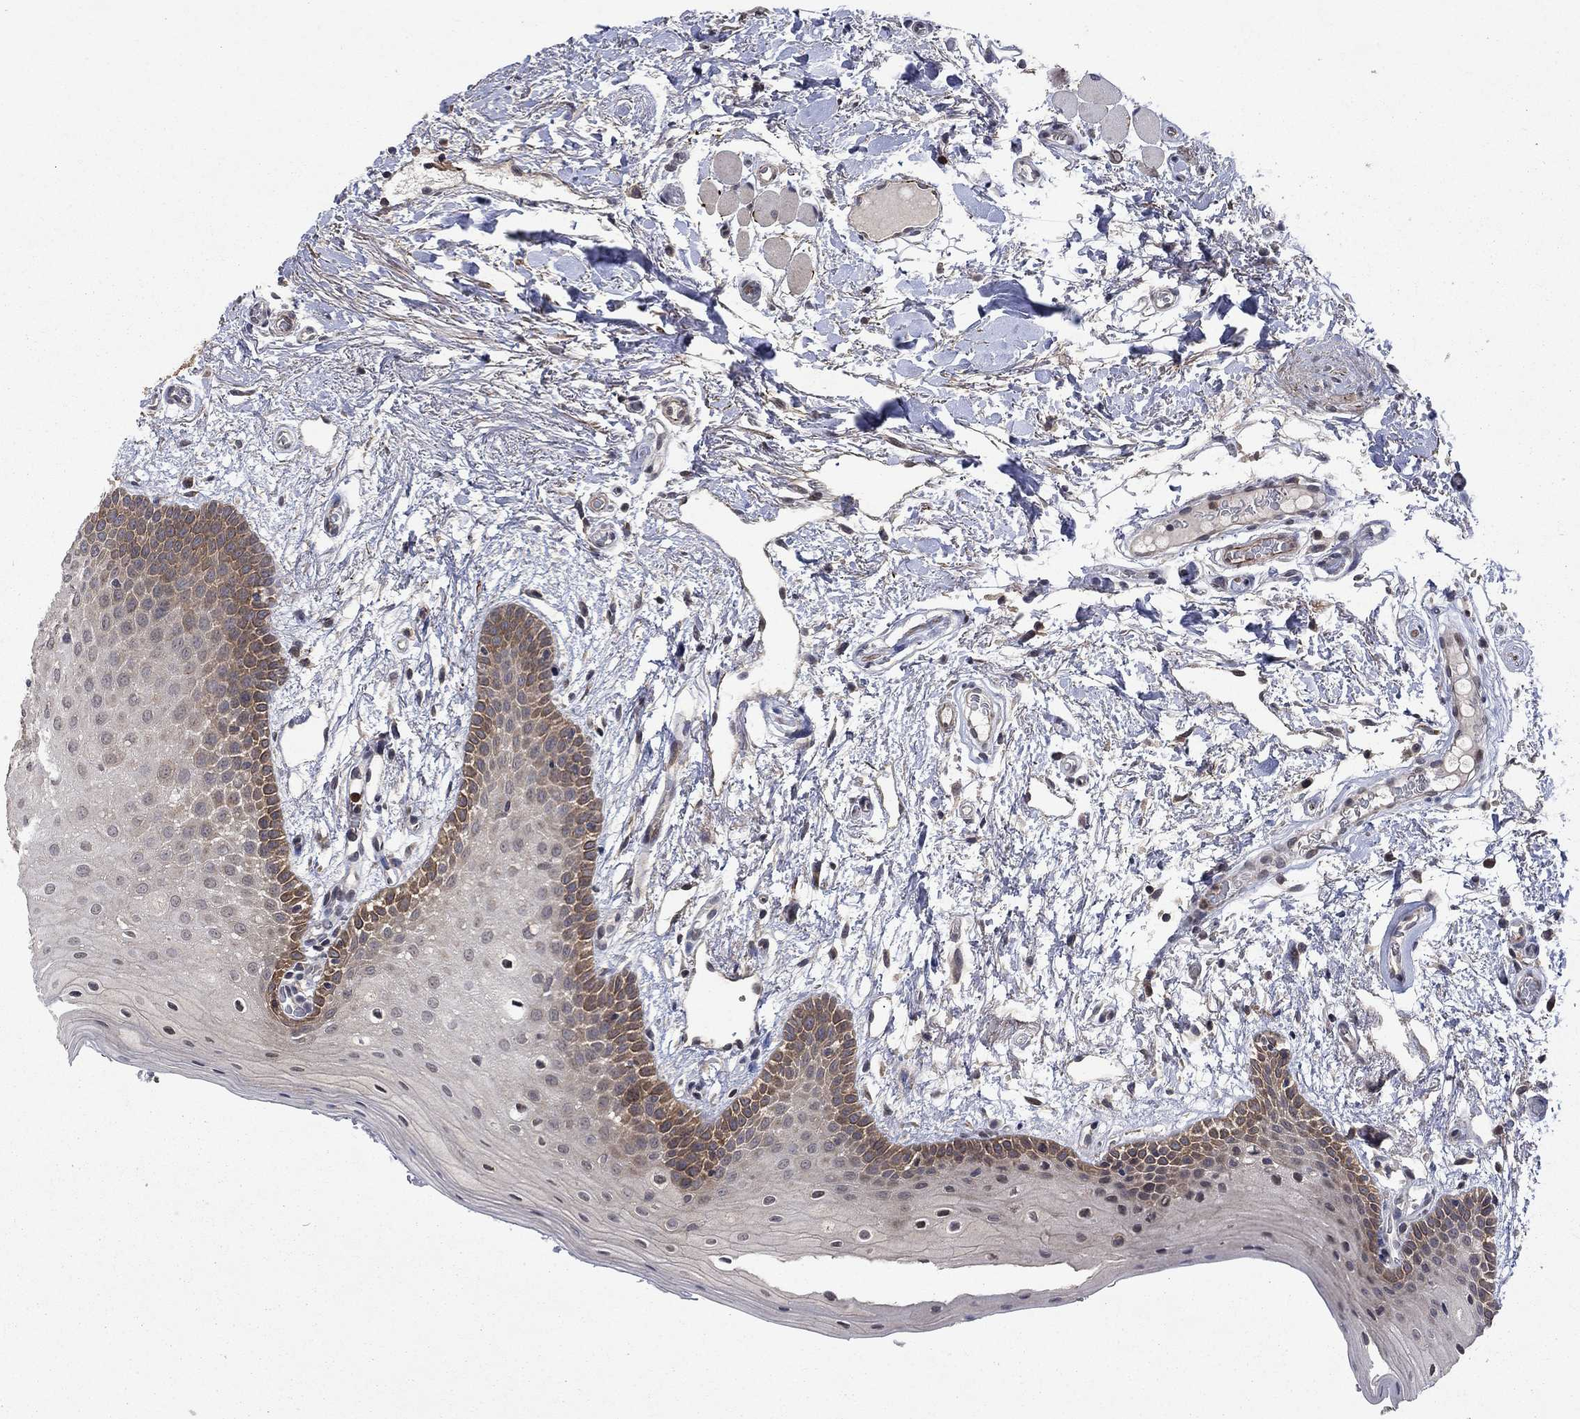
{"staining": {"intensity": "moderate", "quantity": "25%-75%", "location": "cytoplasmic/membranous"}, "tissue": "oral mucosa", "cell_type": "Squamous epithelial cells", "image_type": "normal", "snomed": [{"axis": "morphology", "description": "Normal tissue, NOS"}, {"axis": "topography", "description": "Oral tissue"}, {"axis": "topography", "description": "Tounge, NOS"}], "caption": "This is an image of IHC staining of benign oral mucosa, which shows moderate staining in the cytoplasmic/membranous of squamous epithelial cells.", "gene": "PPP1R9A", "patient": {"sex": "female", "age": 86}}